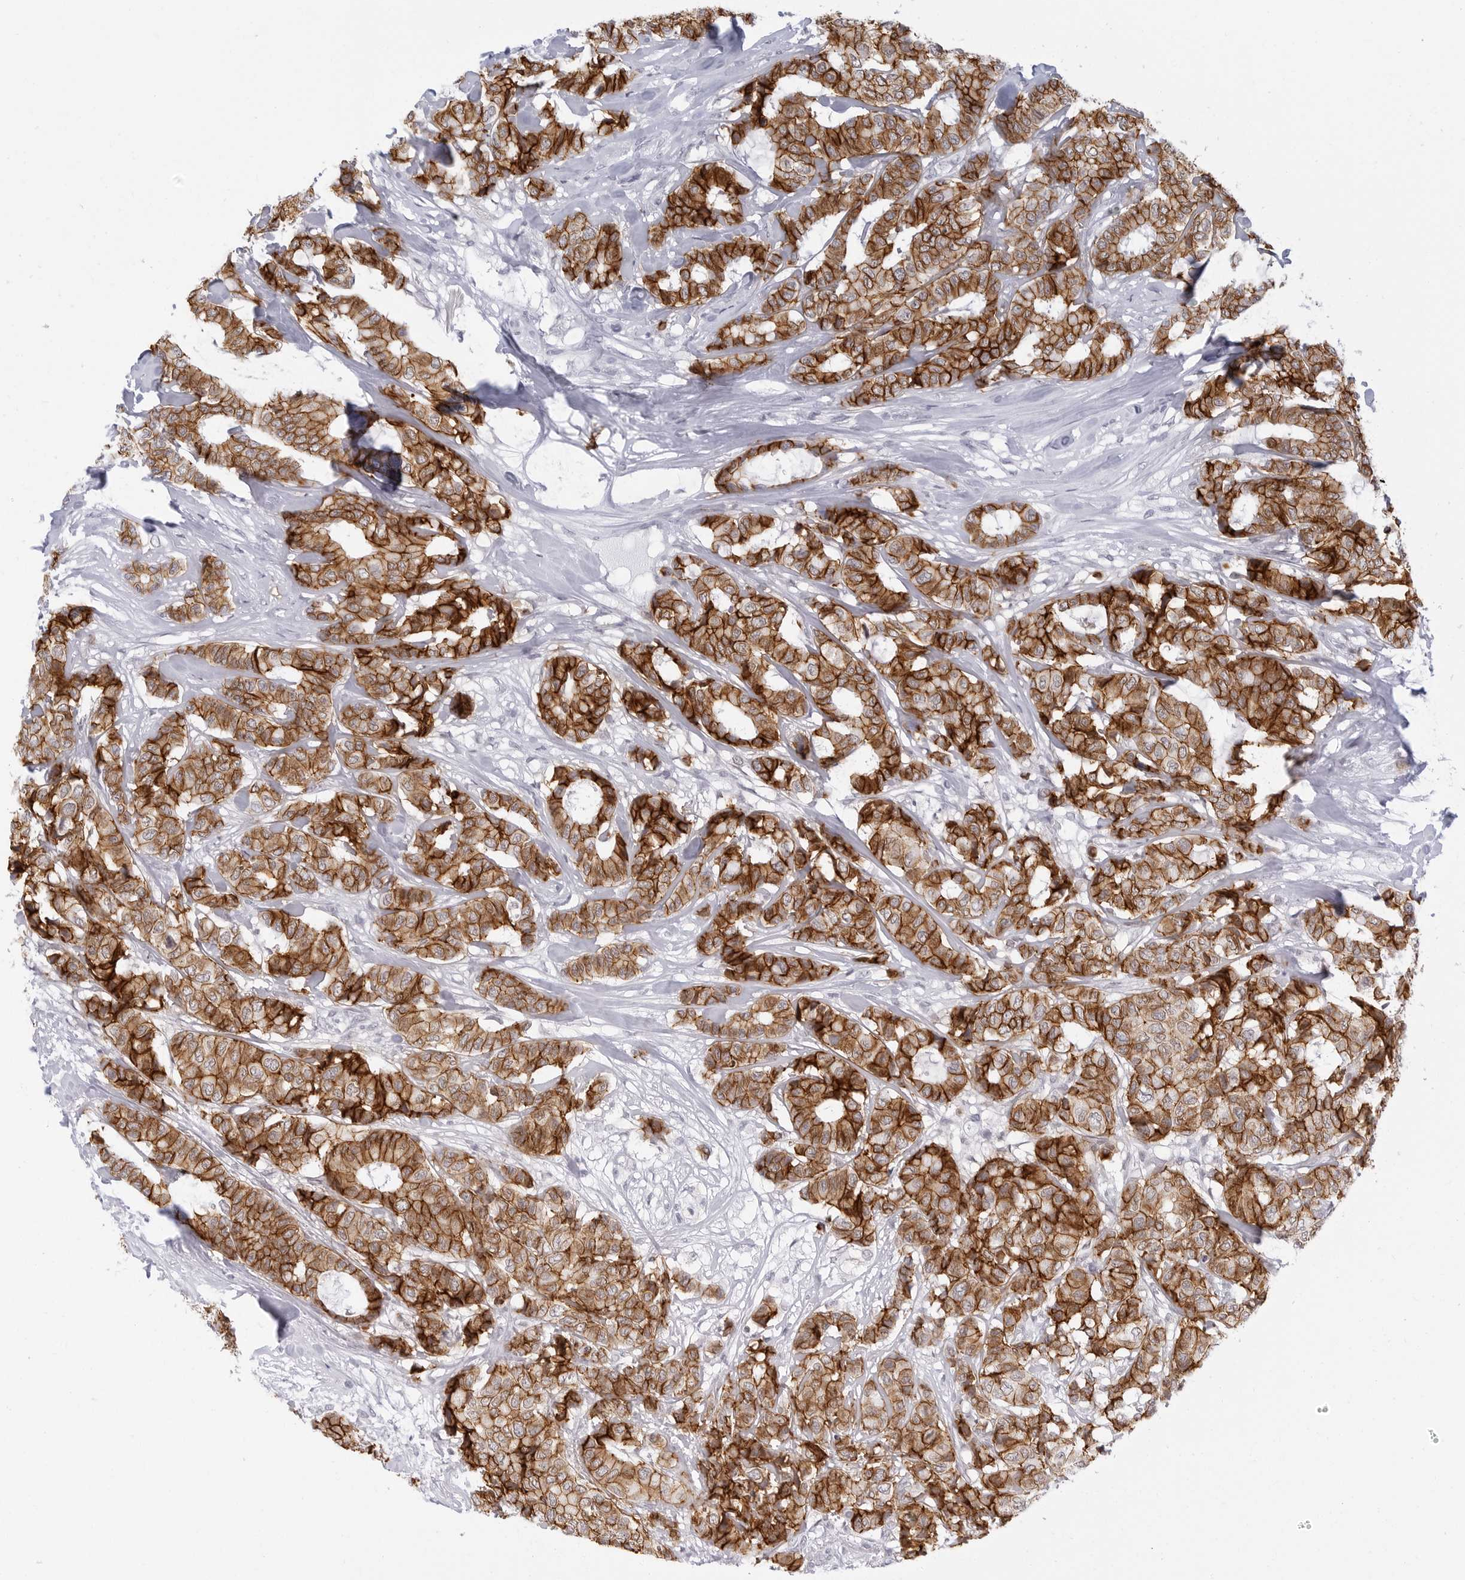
{"staining": {"intensity": "strong", "quantity": ">75%", "location": "cytoplasmic/membranous"}, "tissue": "breast cancer", "cell_type": "Tumor cells", "image_type": "cancer", "snomed": [{"axis": "morphology", "description": "Duct carcinoma"}, {"axis": "topography", "description": "Breast"}], "caption": "Protein analysis of intraductal carcinoma (breast) tissue exhibits strong cytoplasmic/membranous staining in about >75% of tumor cells.", "gene": "CDH1", "patient": {"sex": "female", "age": 87}}